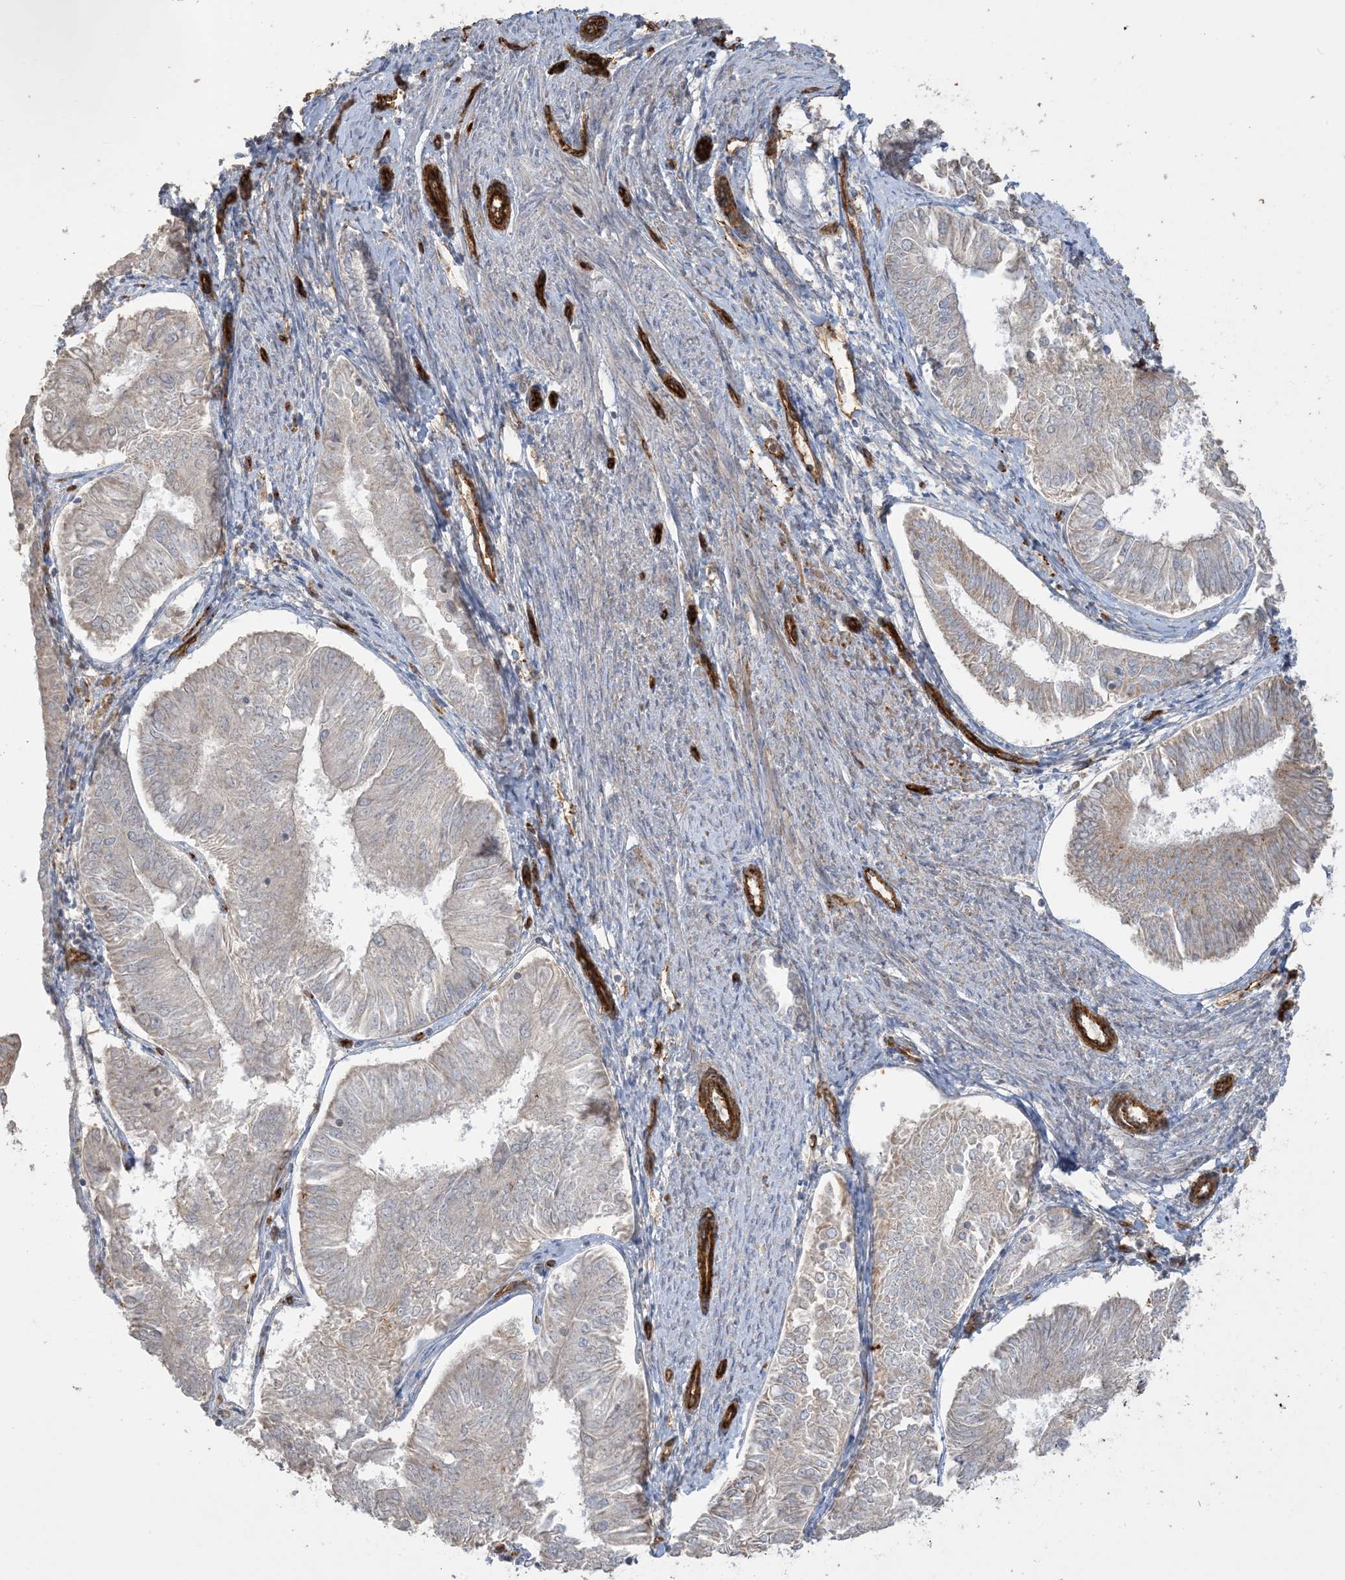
{"staining": {"intensity": "weak", "quantity": "25%-75%", "location": "cytoplasmic/membranous"}, "tissue": "endometrial cancer", "cell_type": "Tumor cells", "image_type": "cancer", "snomed": [{"axis": "morphology", "description": "Adenocarcinoma, NOS"}, {"axis": "topography", "description": "Endometrium"}], "caption": "This histopathology image displays IHC staining of human endometrial cancer, with low weak cytoplasmic/membranous expression in approximately 25%-75% of tumor cells.", "gene": "AGA", "patient": {"sex": "female", "age": 58}}